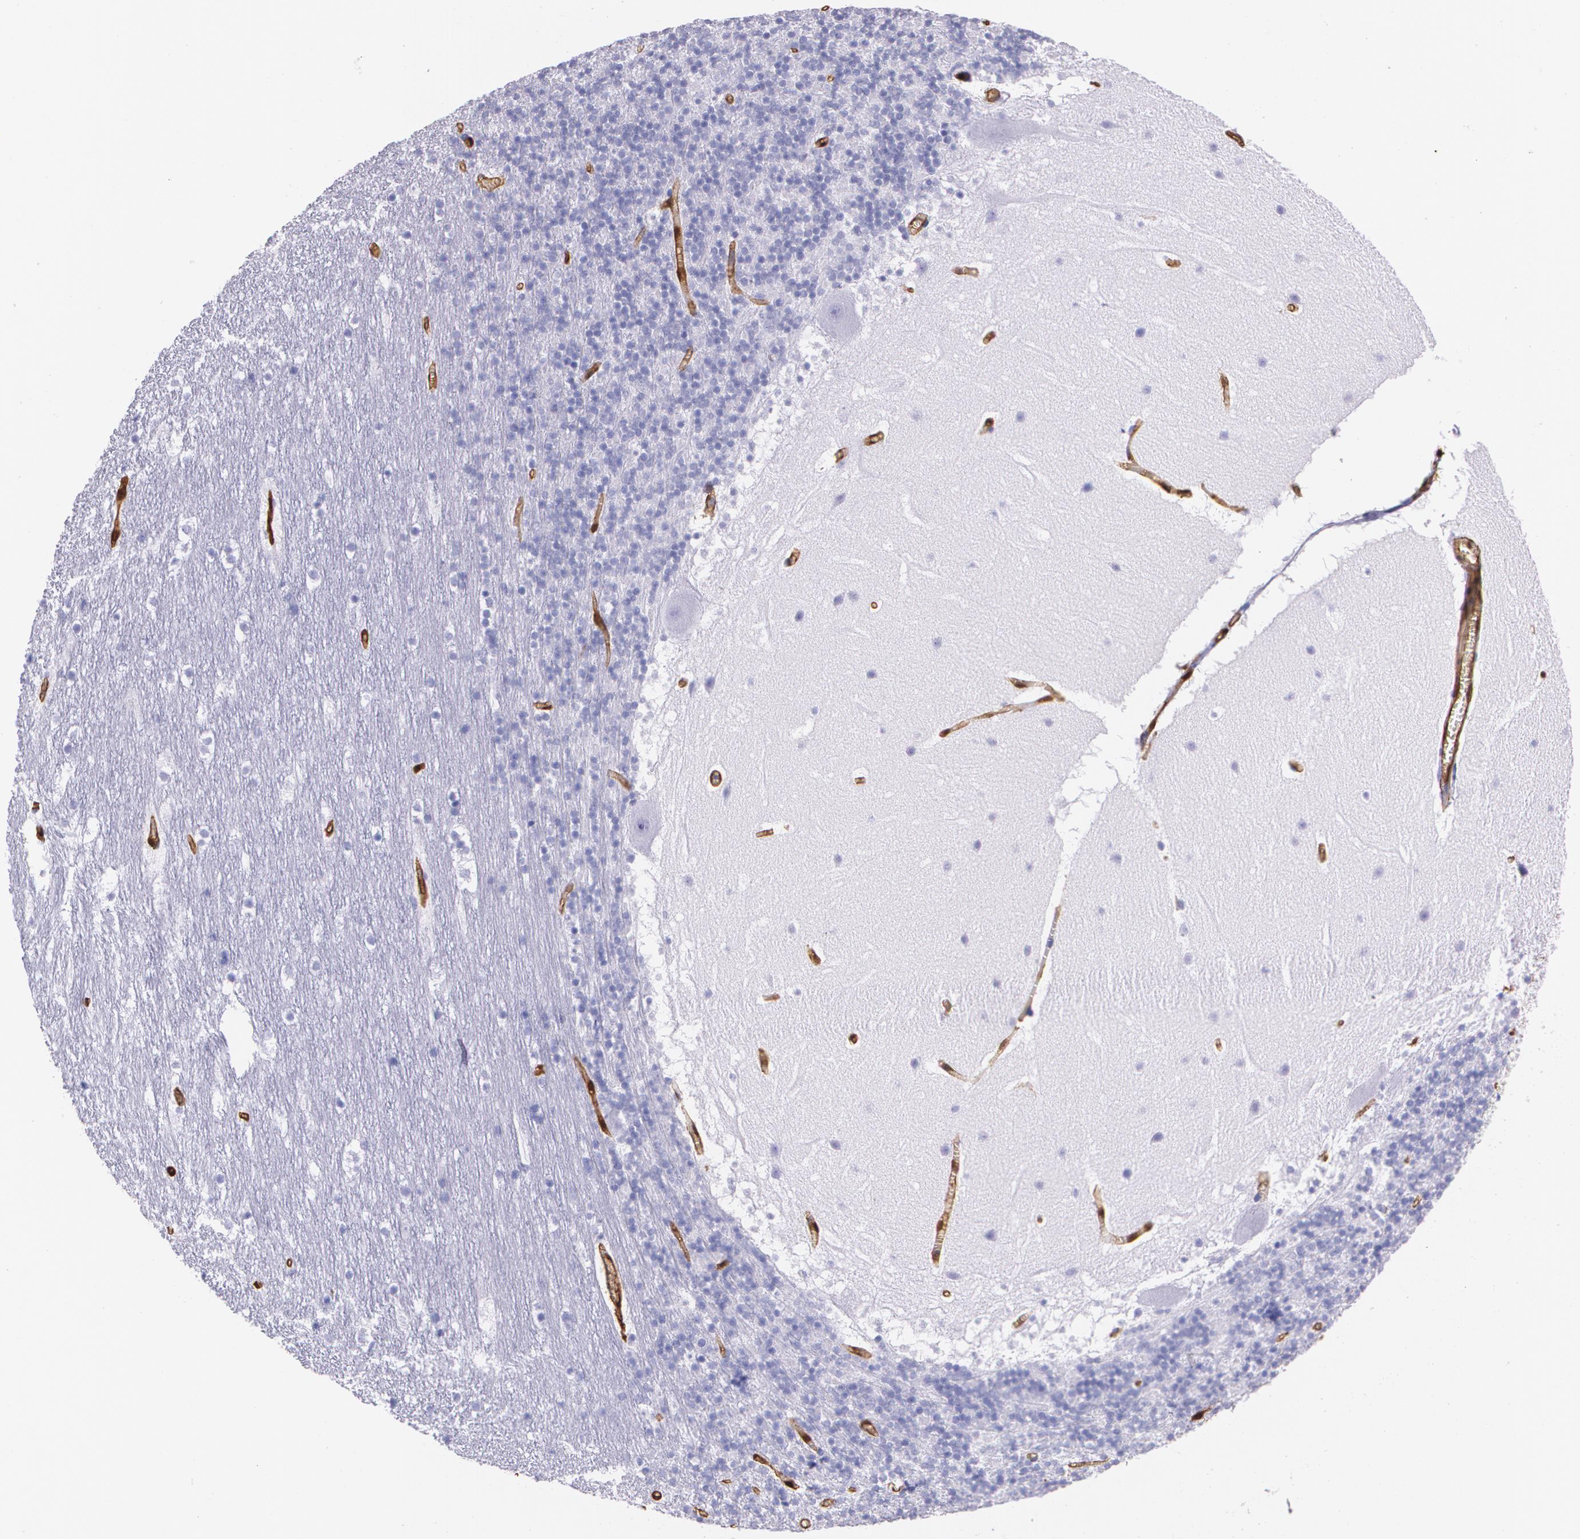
{"staining": {"intensity": "negative", "quantity": "none", "location": "none"}, "tissue": "cerebellum", "cell_type": "Cells in granular layer", "image_type": "normal", "snomed": [{"axis": "morphology", "description": "Normal tissue, NOS"}, {"axis": "topography", "description": "Cerebellum"}], "caption": "DAB immunohistochemical staining of benign cerebellum shows no significant expression in cells in granular layer. (DAB immunohistochemistry (IHC) with hematoxylin counter stain).", "gene": "MMP2", "patient": {"sex": "male", "age": 45}}